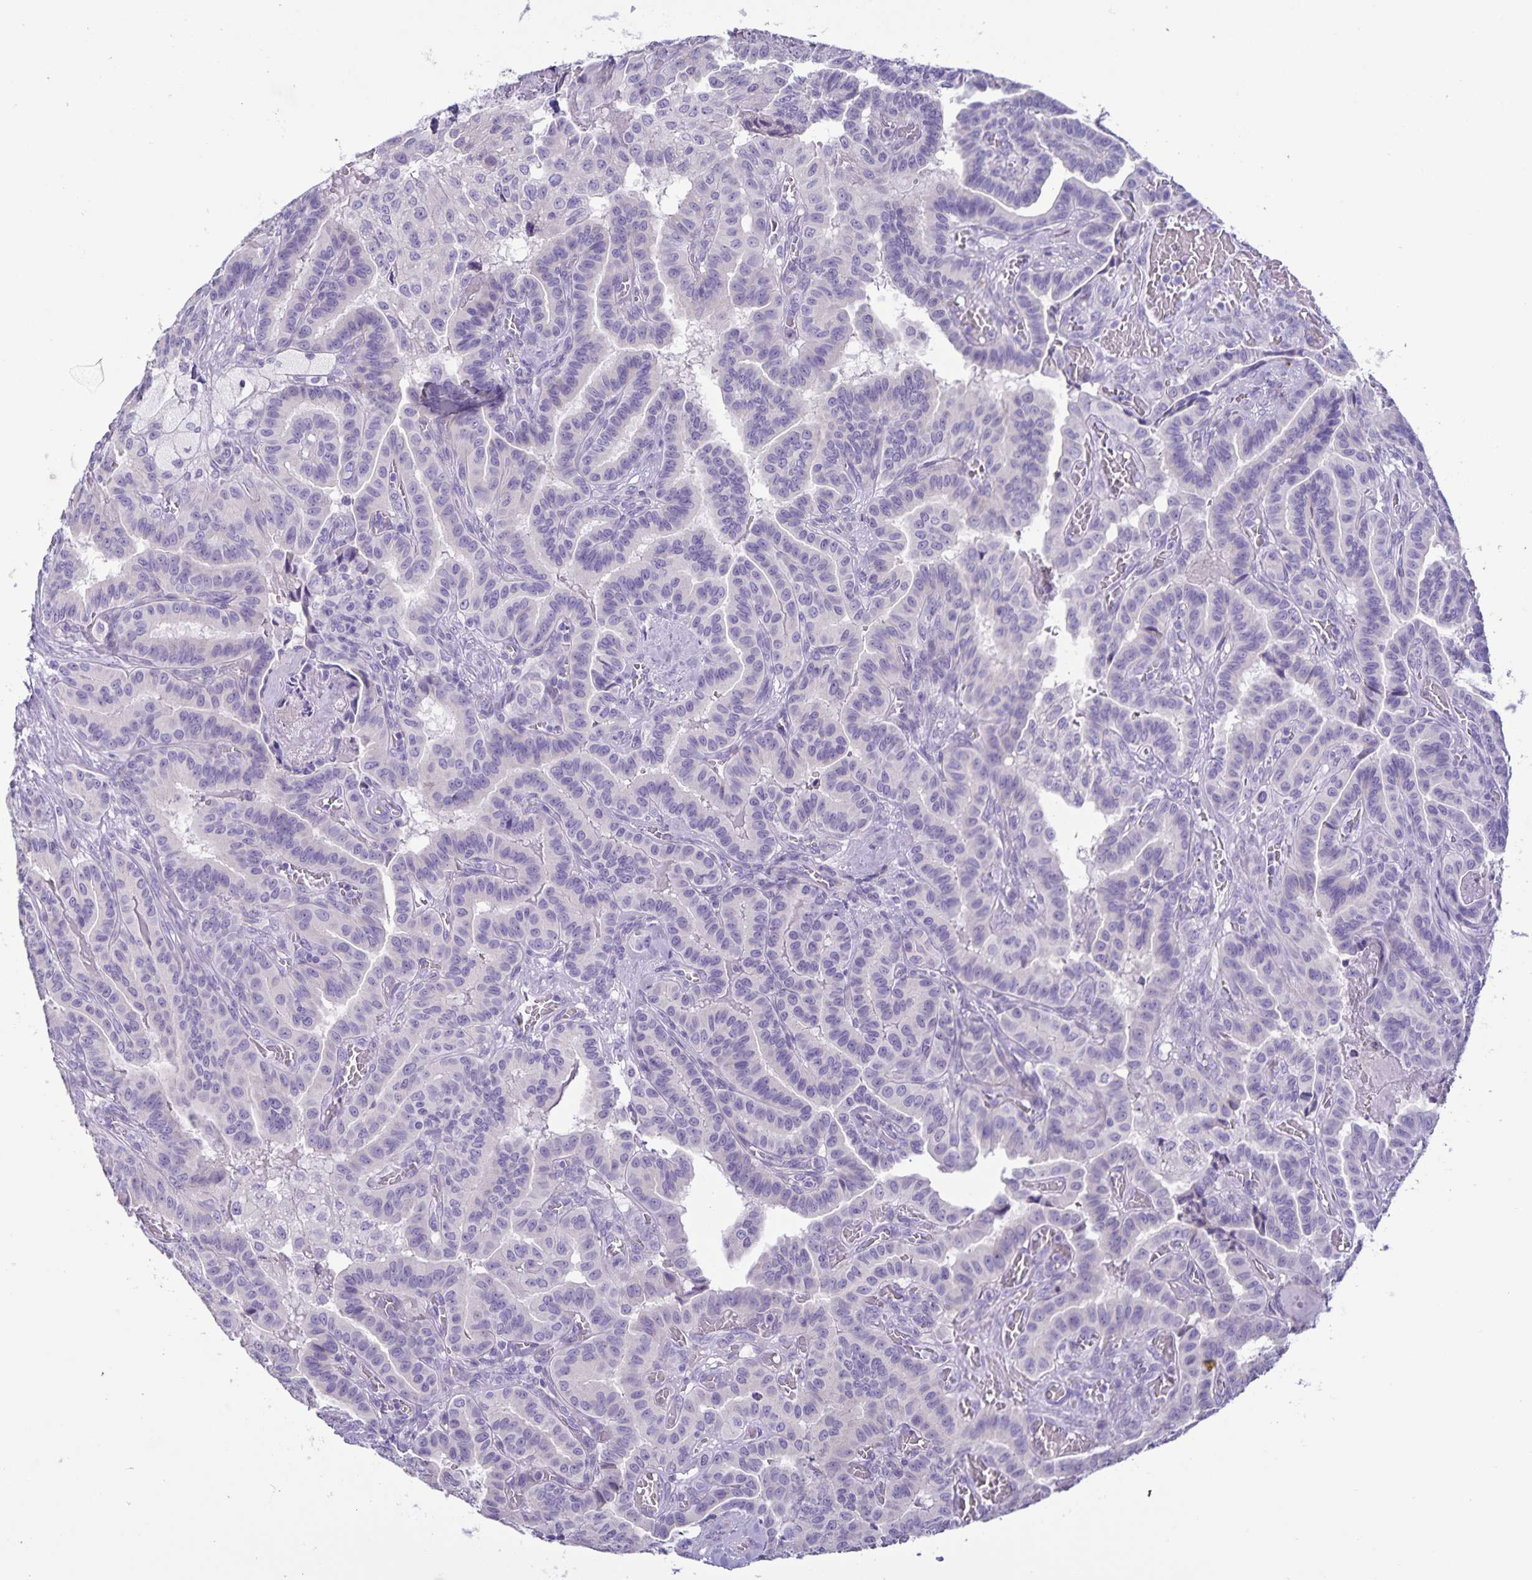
{"staining": {"intensity": "negative", "quantity": "none", "location": "none"}, "tissue": "thyroid cancer", "cell_type": "Tumor cells", "image_type": "cancer", "snomed": [{"axis": "morphology", "description": "Papillary adenocarcinoma, NOS"}, {"axis": "morphology", "description": "Papillary adenoma metastatic"}, {"axis": "topography", "description": "Thyroid gland"}], "caption": "Immunohistochemical staining of thyroid cancer (papillary adenocarcinoma) displays no significant staining in tumor cells.", "gene": "IBTK", "patient": {"sex": "male", "age": 87}}